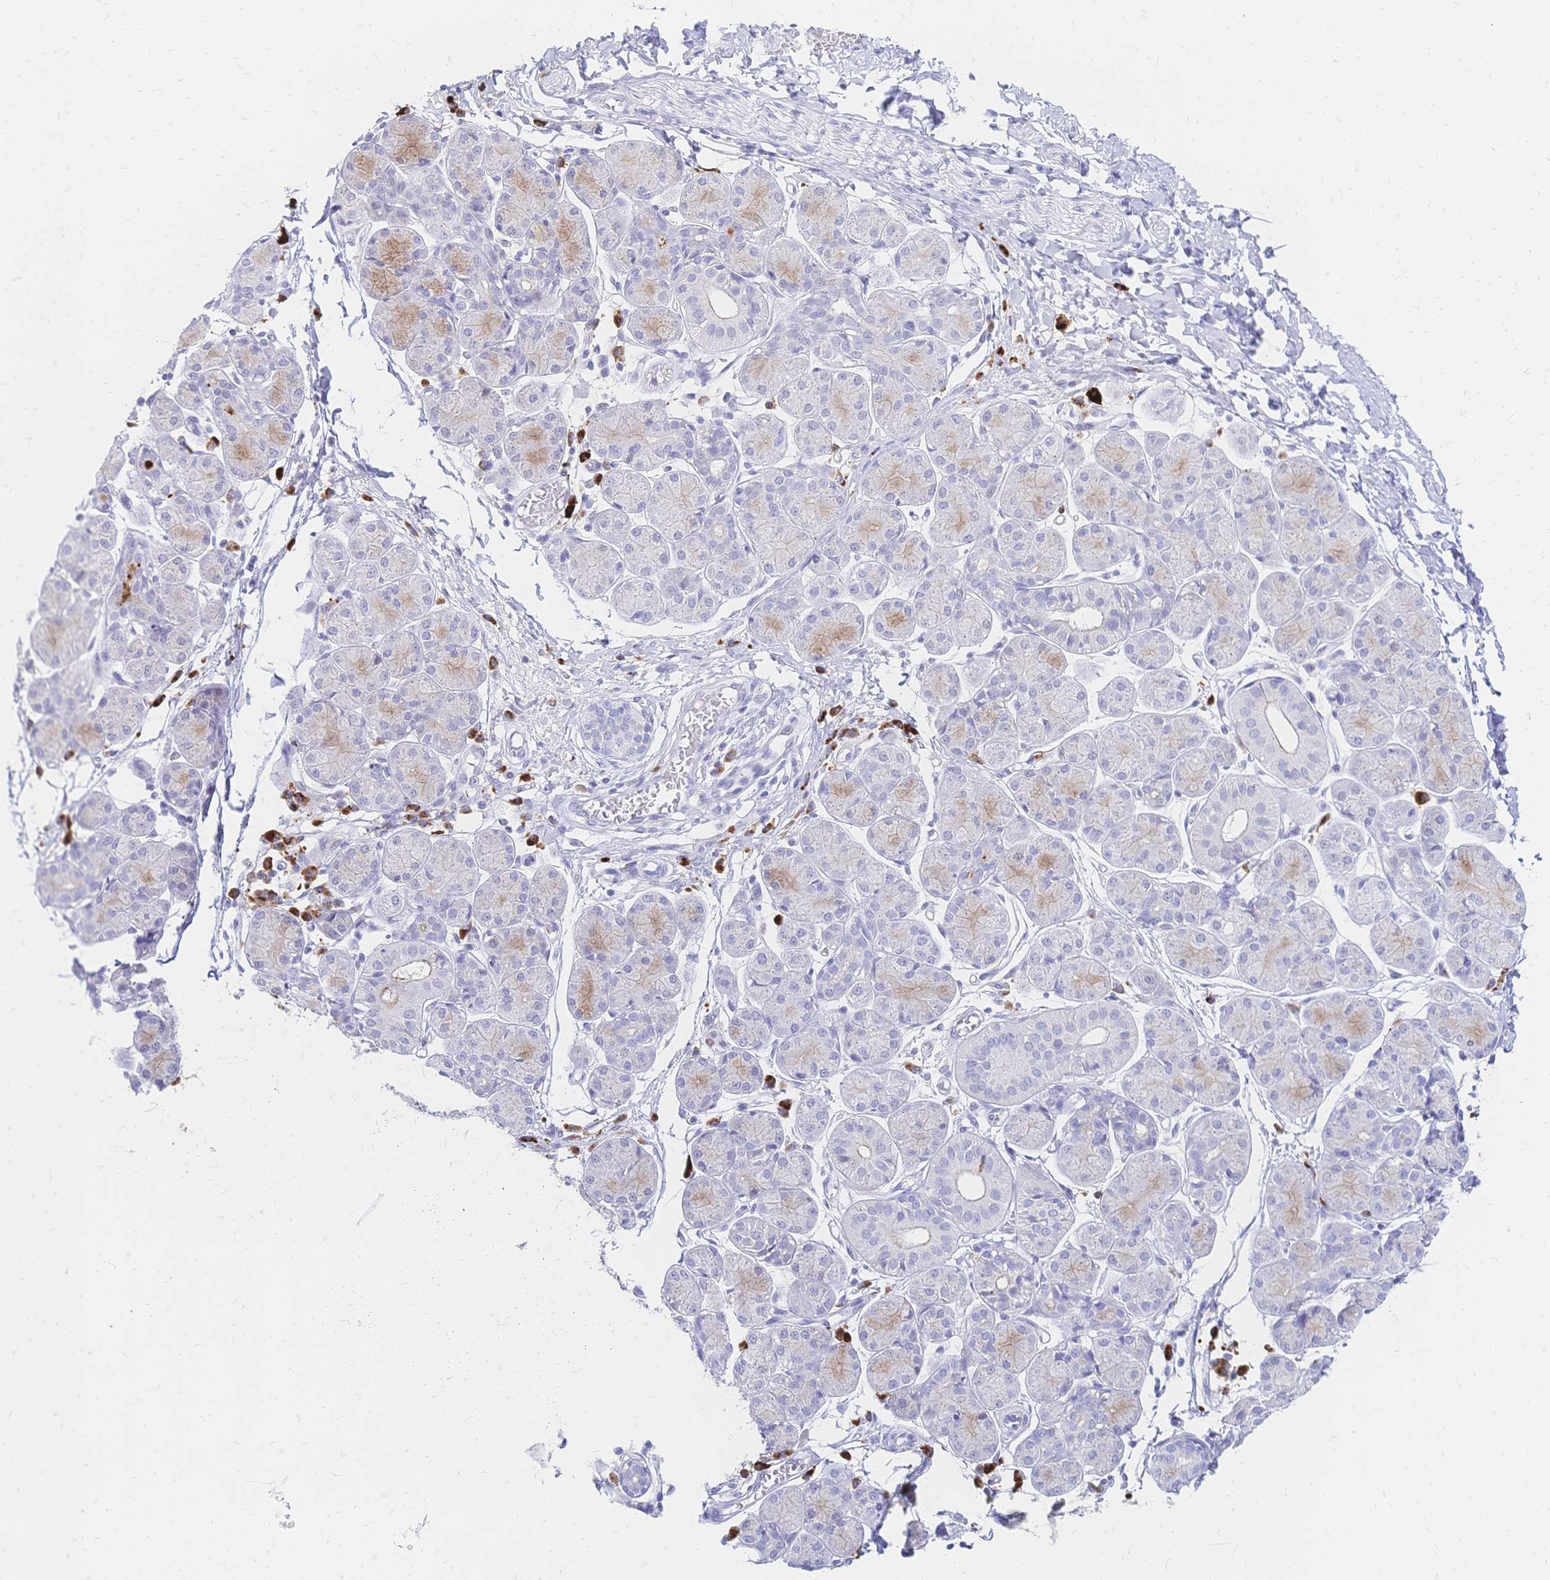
{"staining": {"intensity": "weak", "quantity": "<25%", "location": "cytoplasmic/membranous"}, "tissue": "salivary gland", "cell_type": "Glandular cells", "image_type": "normal", "snomed": [{"axis": "morphology", "description": "Normal tissue, NOS"}, {"axis": "morphology", "description": "Inflammation, NOS"}, {"axis": "topography", "description": "Lymph node"}, {"axis": "topography", "description": "Salivary gland"}], "caption": "The micrograph demonstrates no significant positivity in glandular cells of salivary gland. The staining was performed using DAB to visualize the protein expression in brown, while the nuclei were stained in blue with hematoxylin (Magnification: 20x).", "gene": "PSORS1C2", "patient": {"sex": "male", "age": 3}}